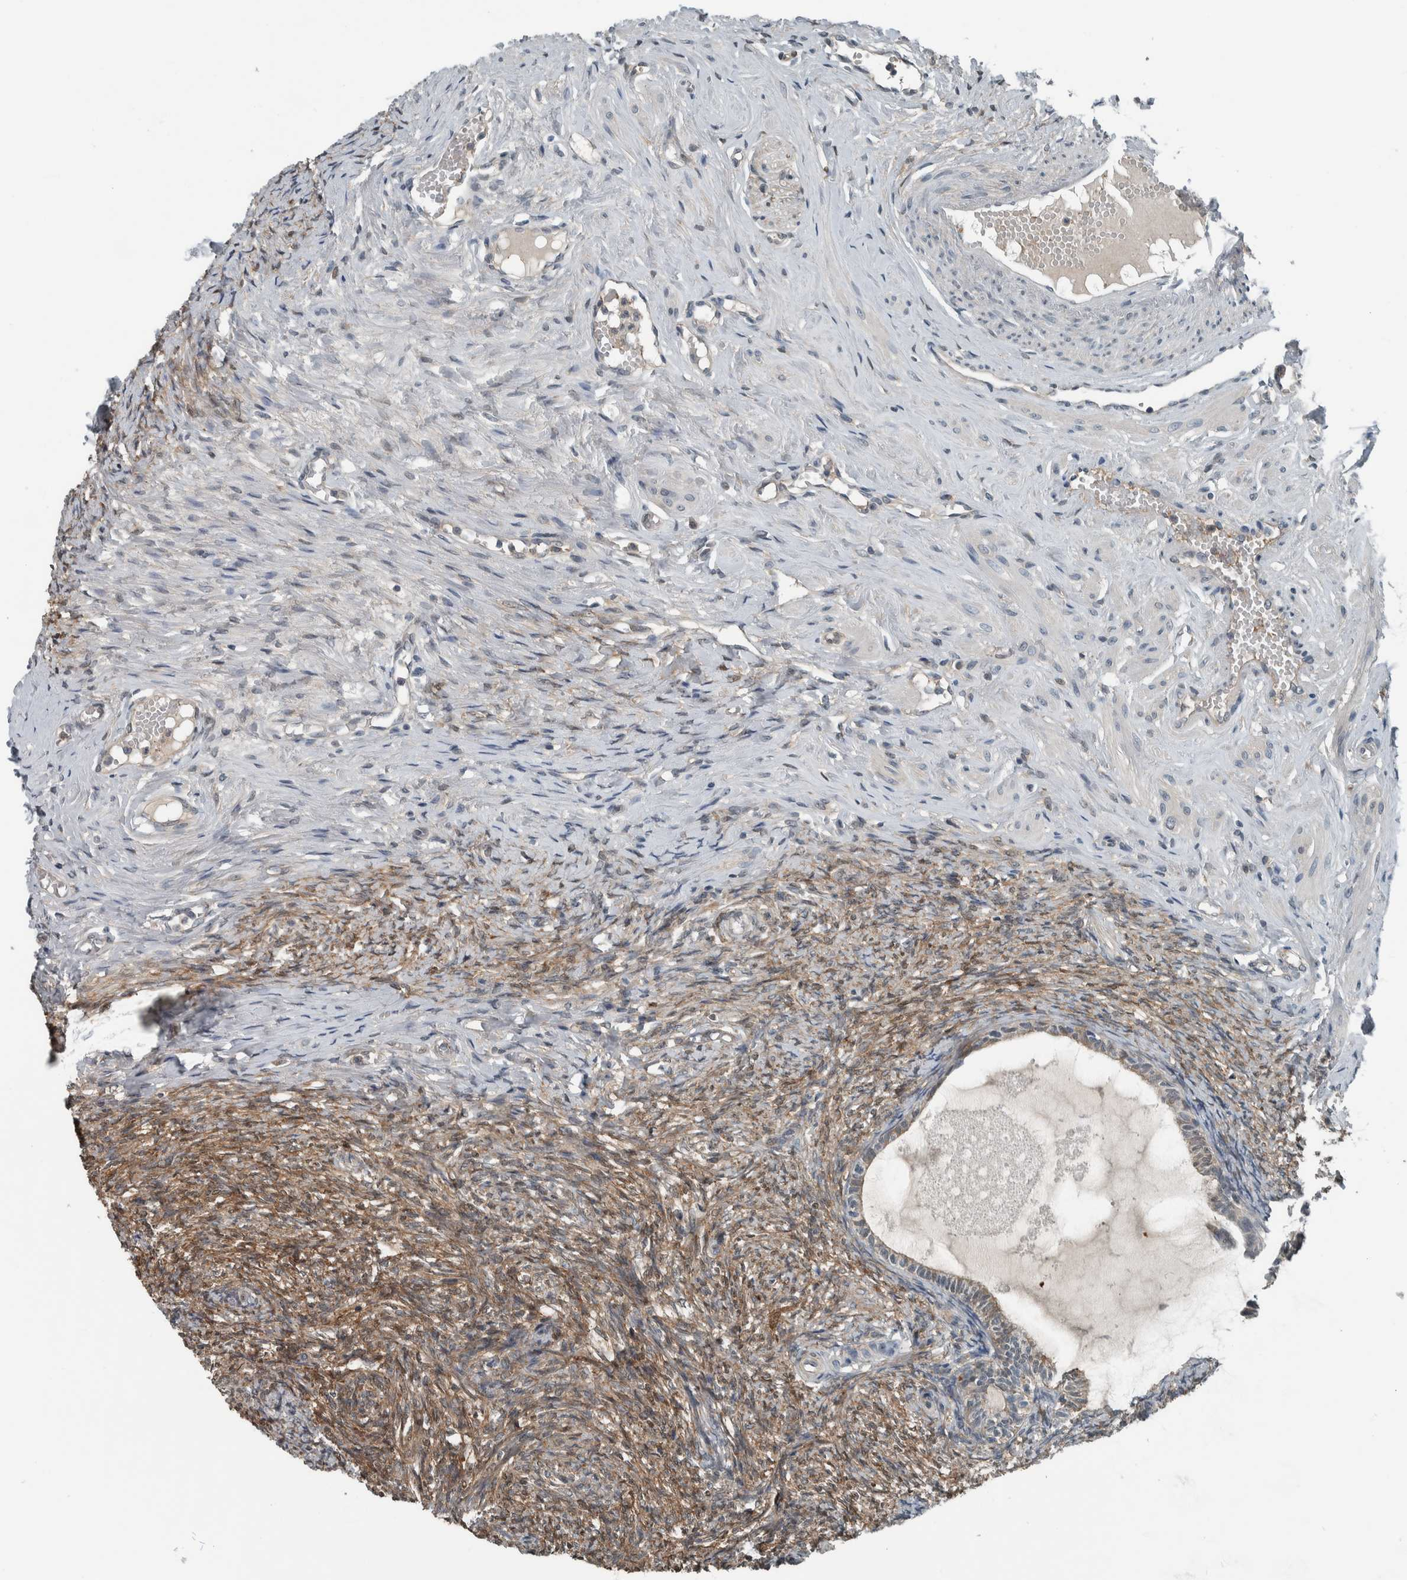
{"staining": {"intensity": "weak", "quantity": "<25%", "location": "cytoplasmic/membranous"}, "tissue": "ovary", "cell_type": "Follicle cells", "image_type": "normal", "snomed": [{"axis": "morphology", "description": "Normal tissue, NOS"}, {"axis": "topography", "description": "Ovary"}], "caption": "Immunohistochemistry of benign human ovary demonstrates no staining in follicle cells.", "gene": "ALAD", "patient": {"sex": "female", "age": 41}}